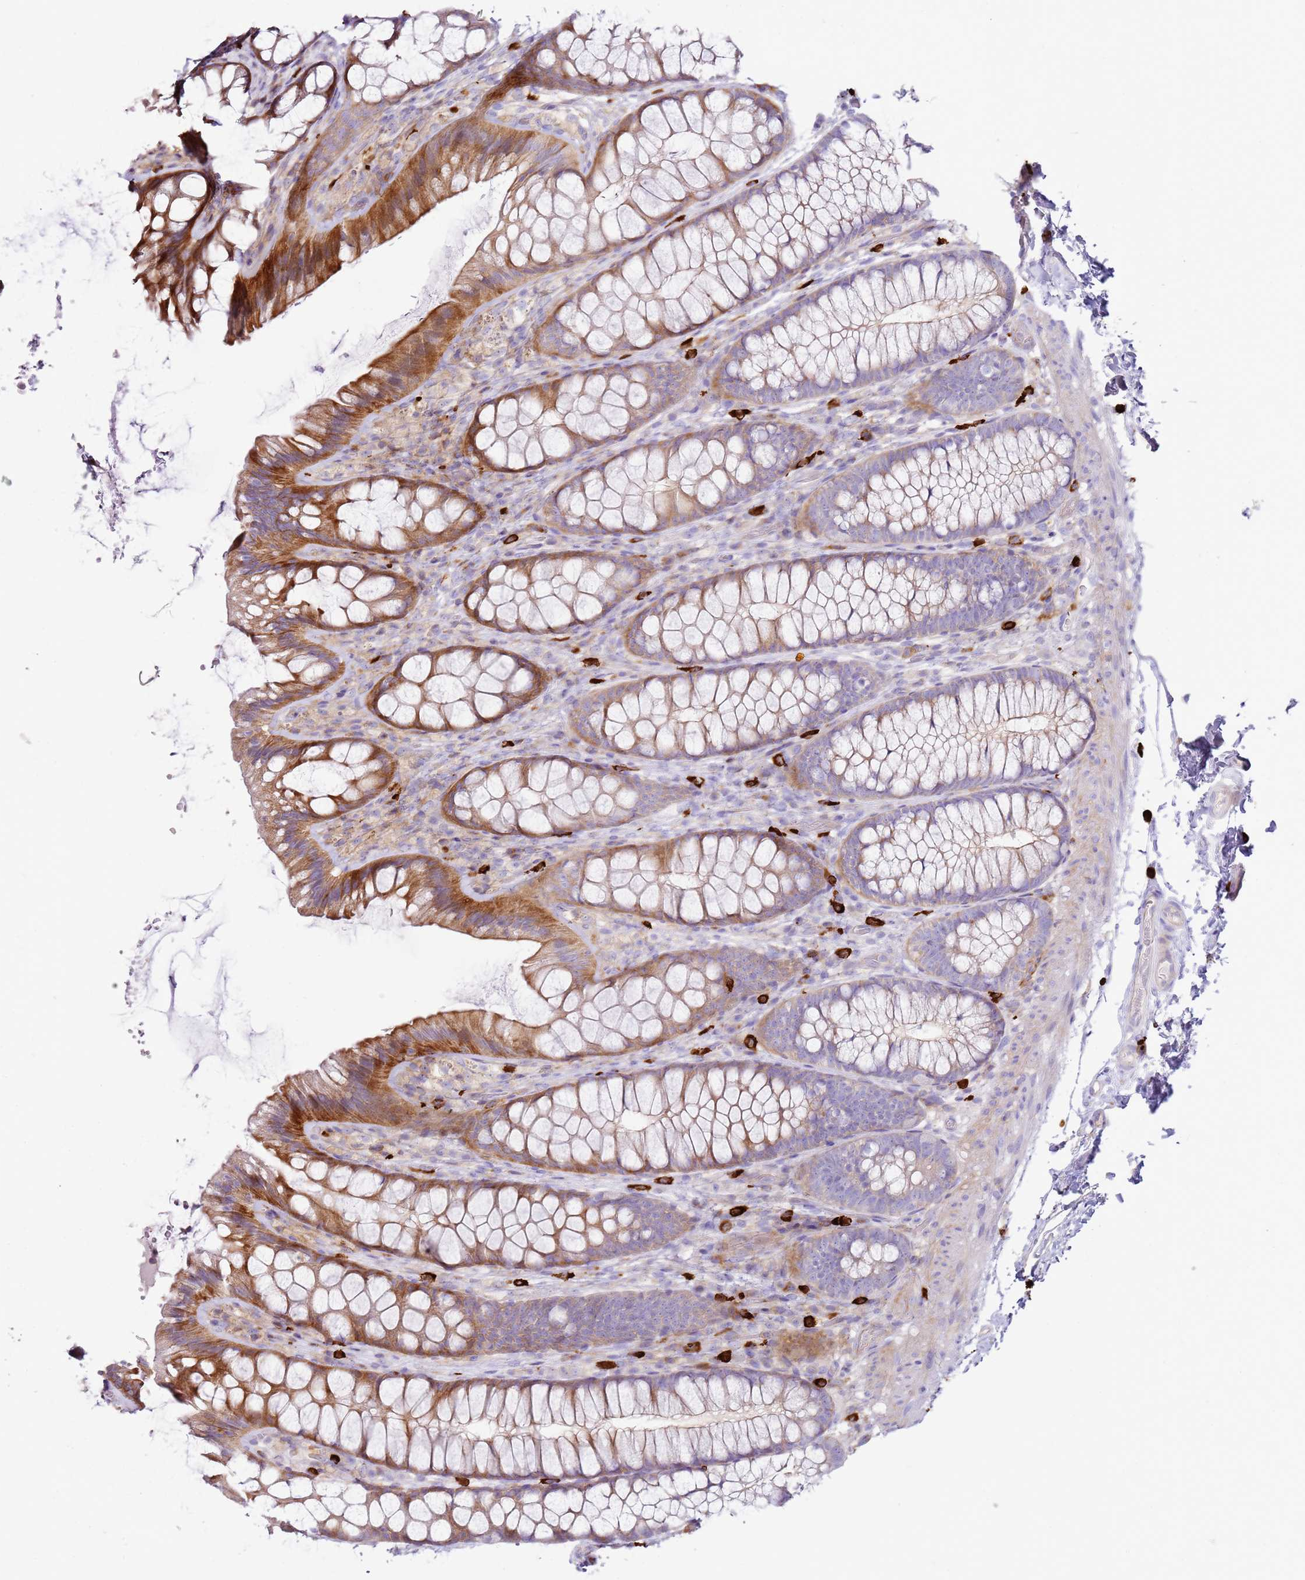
{"staining": {"intensity": "weak", "quantity": "25%-75%", "location": "cytoplasmic/membranous"}, "tissue": "colon", "cell_type": "Endothelial cells", "image_type": "normal", "snomed": [{"axis": "morphology", "description": "Normal tissue, NOS"}, {"axis": "topography", "description": "Colon"}], "caption": "Human colon stained with a brown dye shows weak cytoplasmic/membranous positive expression in approximately 25%-75% of endothelial cells.", "gene": "FPR1", "patient": {"sex": "male", "age": 46}}